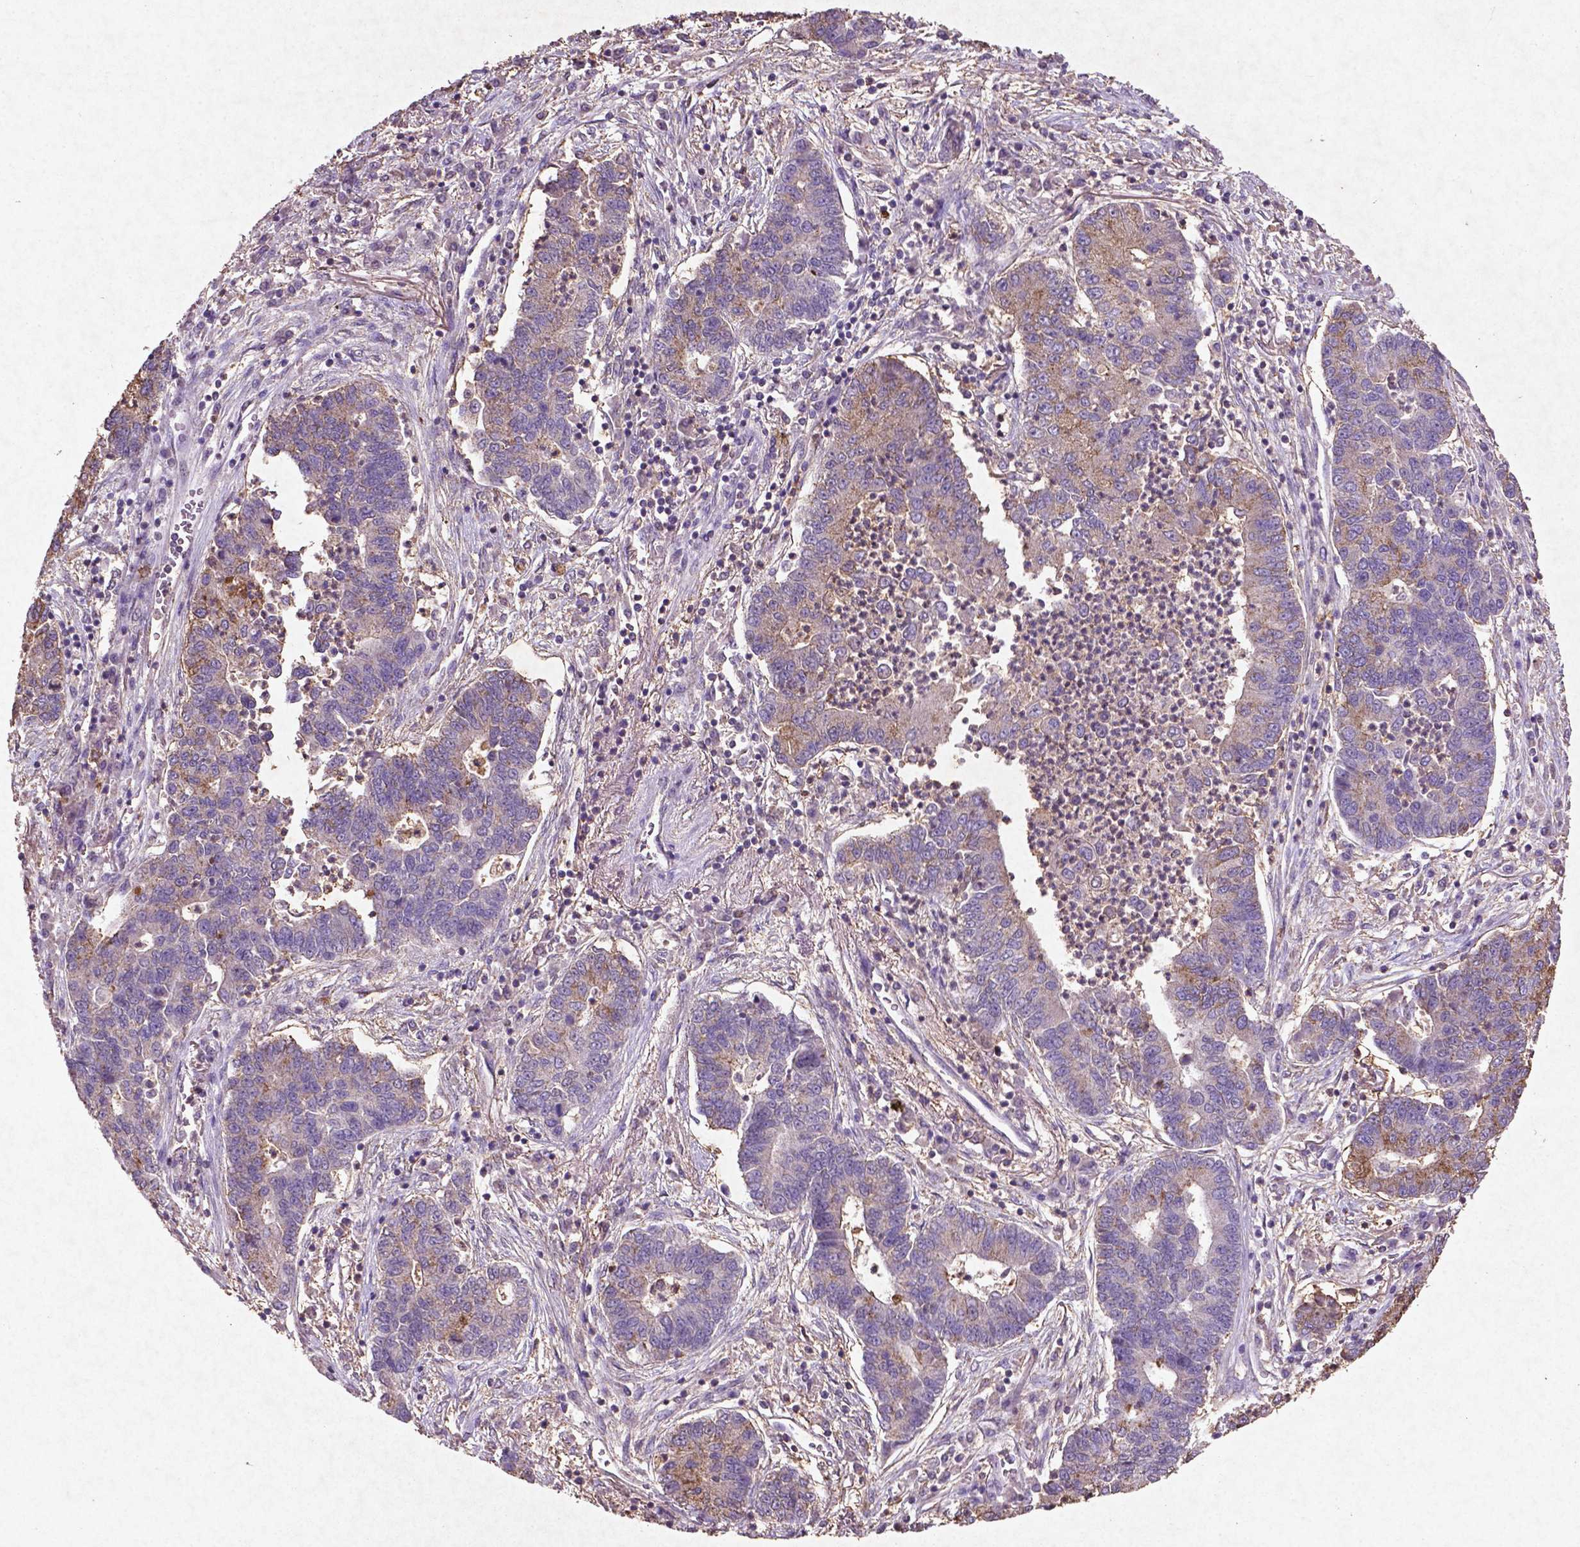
{"staining": {"intensity": "weak", "quantity": "25%-75%", "location": "cytoplasmic/membranous"}, "tissue": "lung cancer", "cell_type": "Tumor cells", "image_type": "cancer", "snomed": [{"axis": "morphology", "description": "Adenocarcinoma, NOS"}, {"axis": "topography", "description": "Lung"}], "caption": "Brown immunohistochemical staining in adenocarcinoma (lung) reveals weak cytoplasmic/membranous staining in approximately 25%-75% of tumor cells. (brown staining indicates protein expression, while blue staining denotes nuclei).", "gene": "MTOR", "patient": {"sex": "female", "age": 57}}